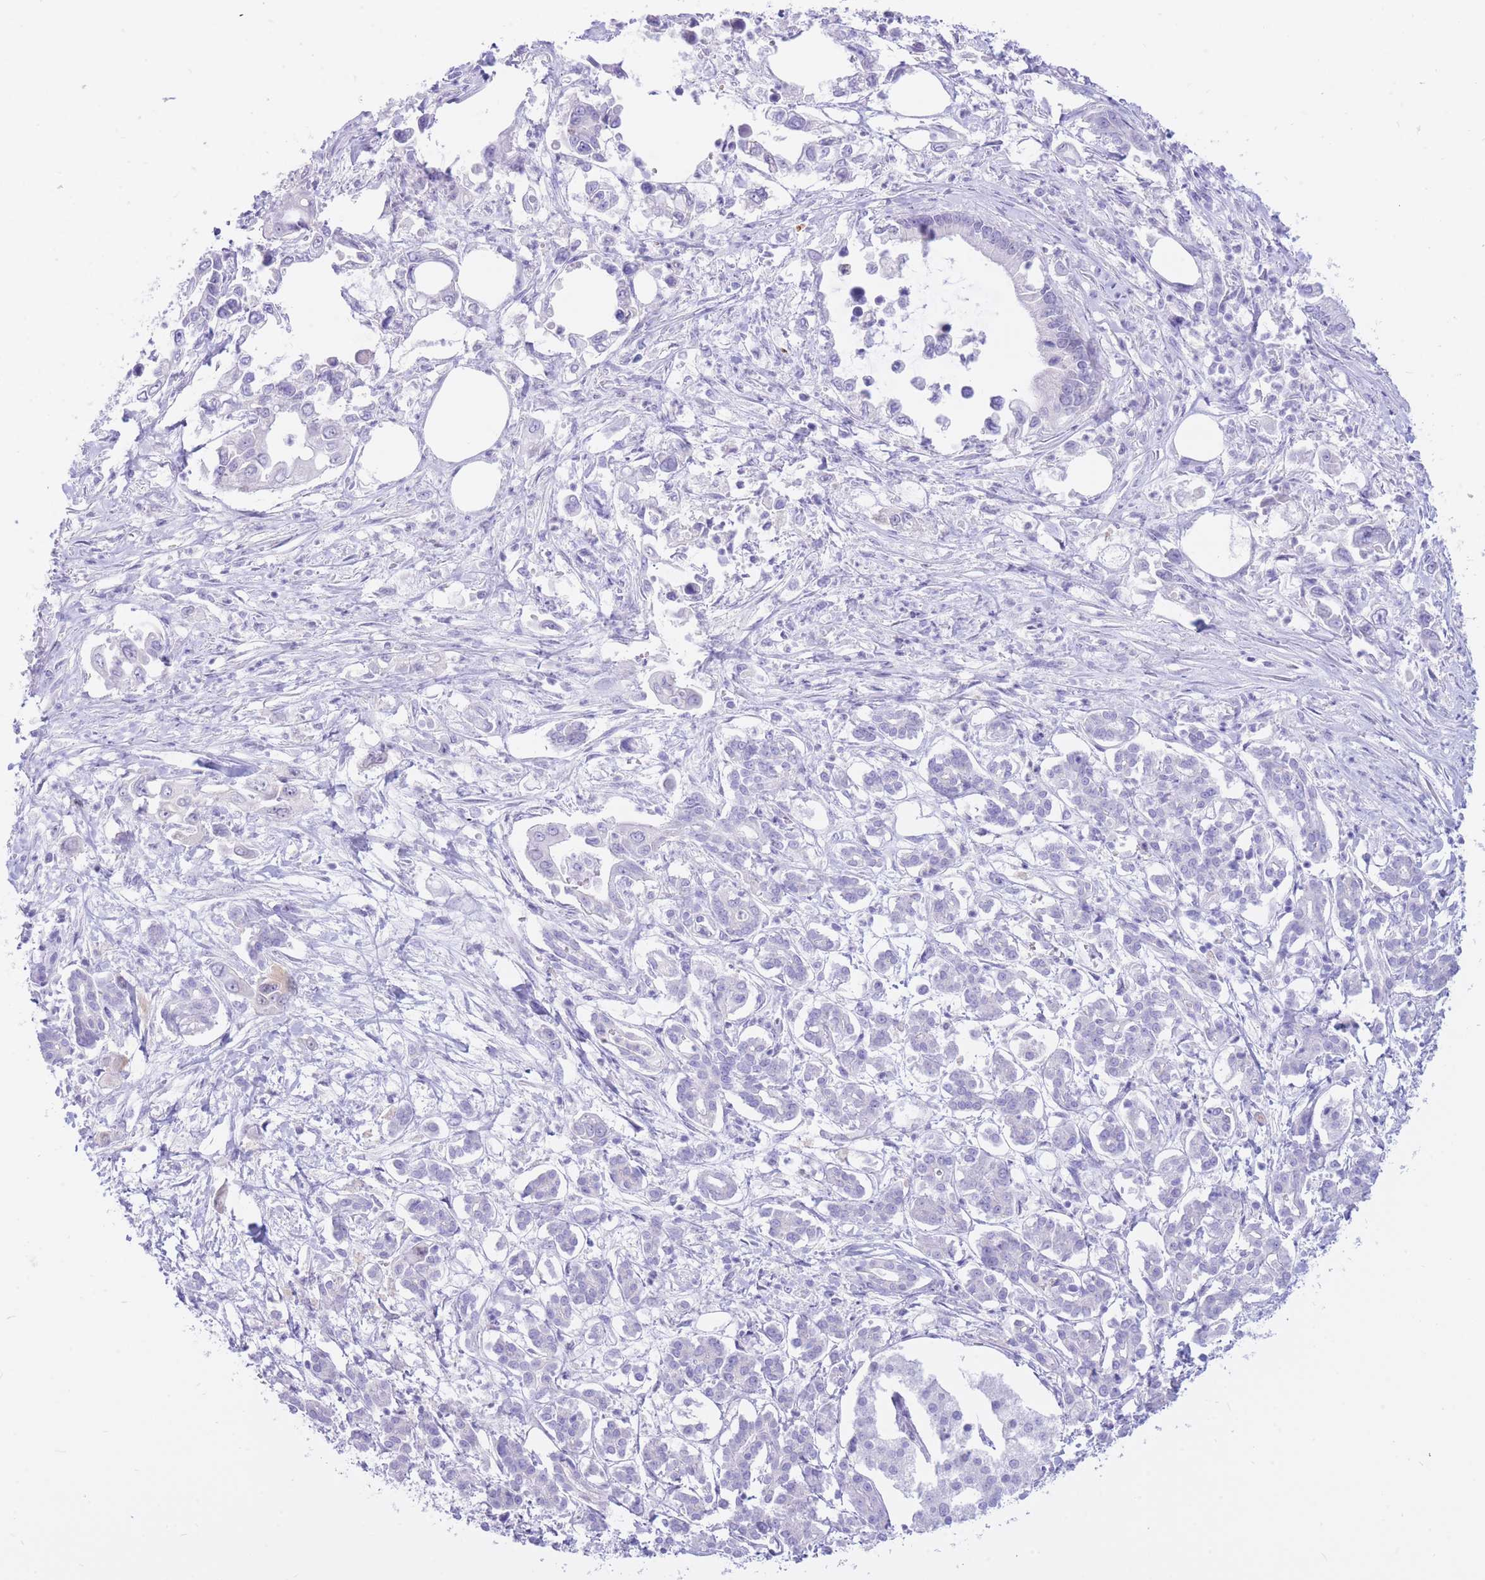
{"staining": {"intensity": "negative", "quantity": "none", "location": "none"}, "tissue": "pancreatic cancer", "cell_type": "Tumor cells", "image_type": "cancer", "snomed": [{"axis": "morphology", "description": "Adenocarcinoma, NOS"}, {"axis": "topography", "description": "Pancreas"}], "caption": "High power microscopy image of an immunohistochemistry micrograph of pancreatic cancer, revealing no significant expression in tumor cells.", "gene": "SULT1A1", "patient": {"sex": "male", "age": 61}}